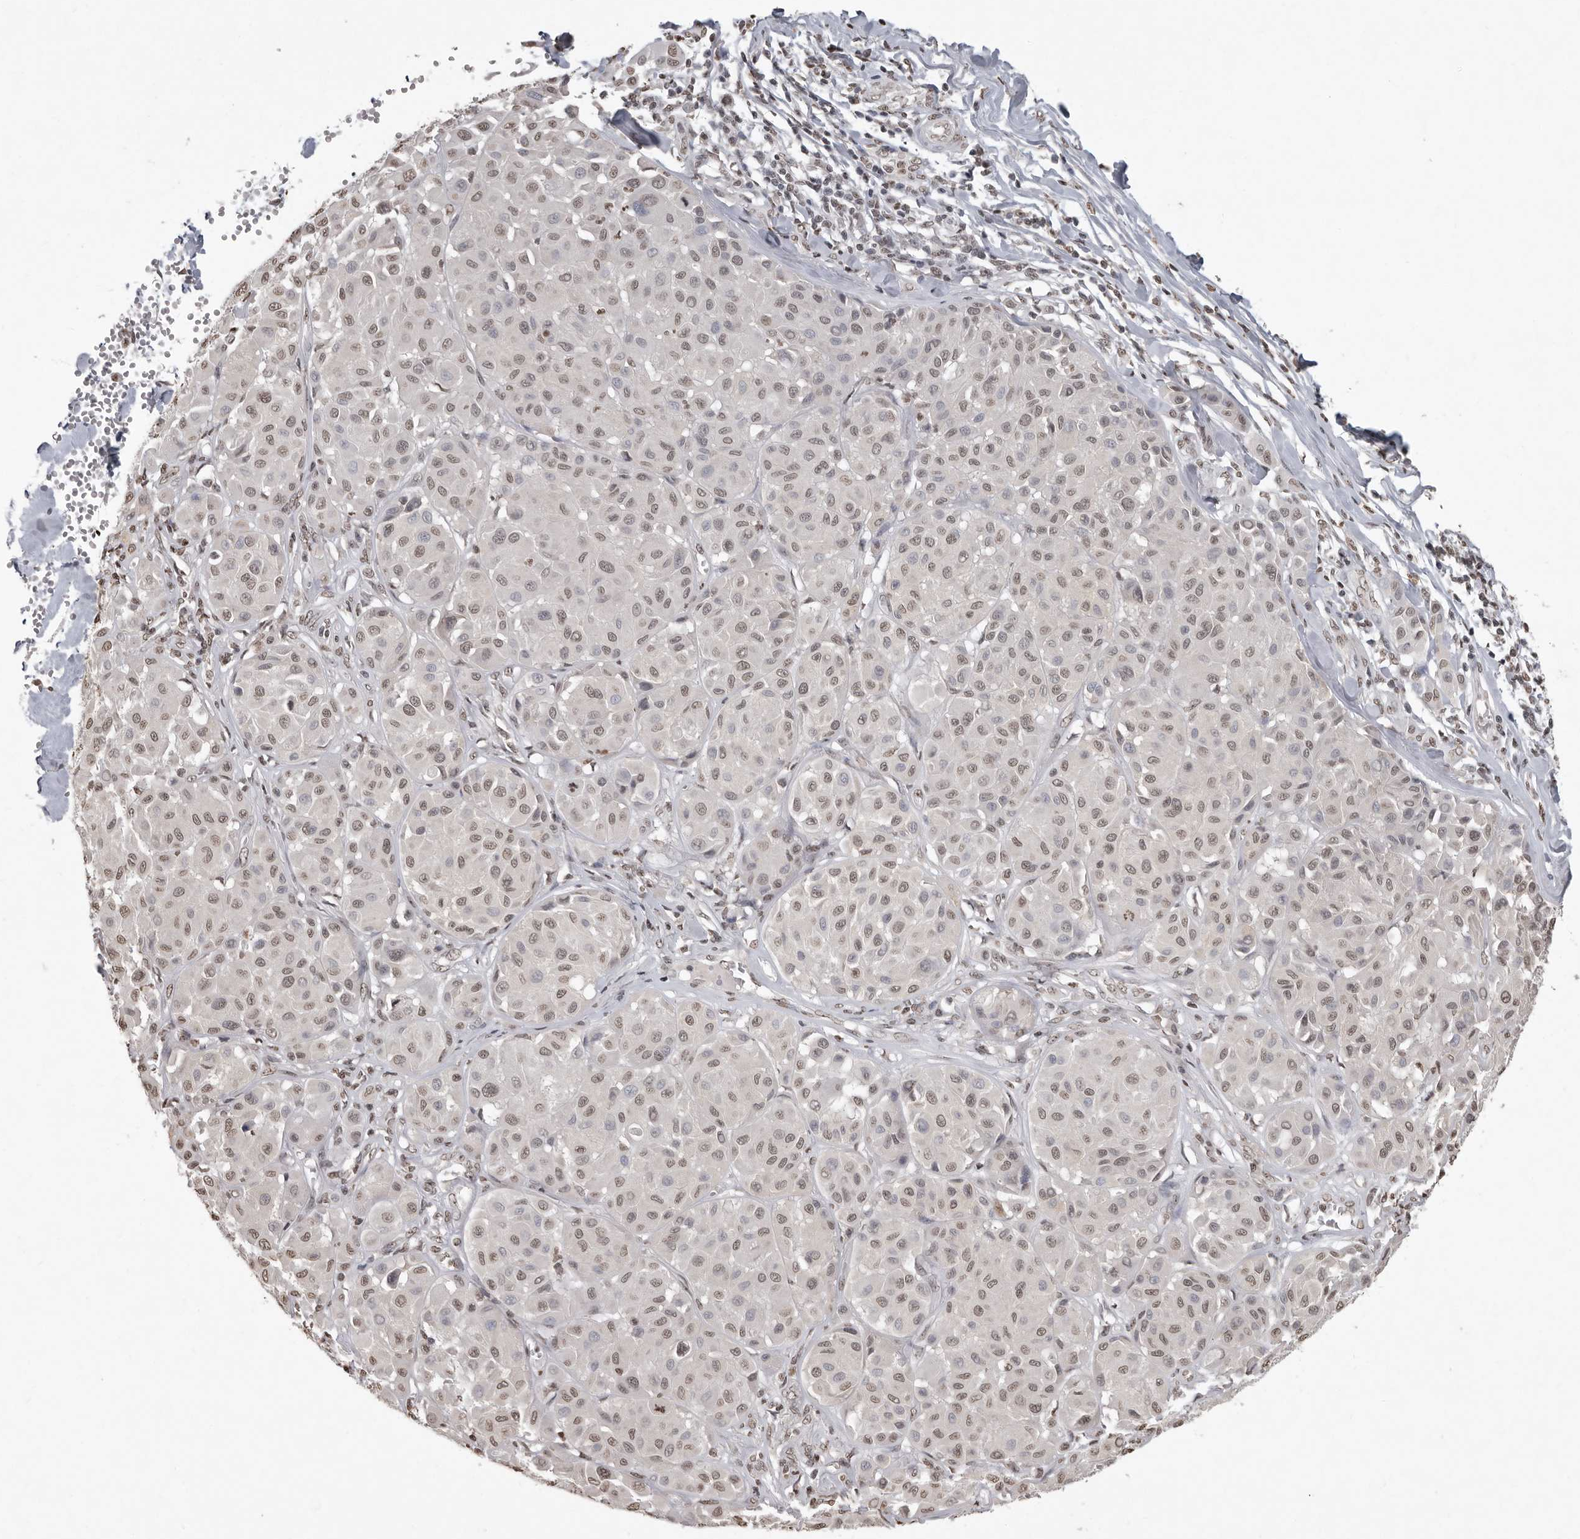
{"staining": {"intensity": "weak", "quantity": "25%-75%", "location": "nuclear"}, "tissue": "melanoma", "cell_type": "Tumor cells", "image_type": "cancer", "snomed": [{"axis": "morphology", "description": "Malignant melanoma, Metastatic site"}, {"axis": "topography", "description": "Soft tissue"}], "caption": "Malignant melanoma (metastatic site) tissue shows weak nuclear staining in about 25%-75% of tumor cells, visualized by immunohistochemistry.", "gene": "WDR45", "patient": {"sex": "male", "age": 41}}